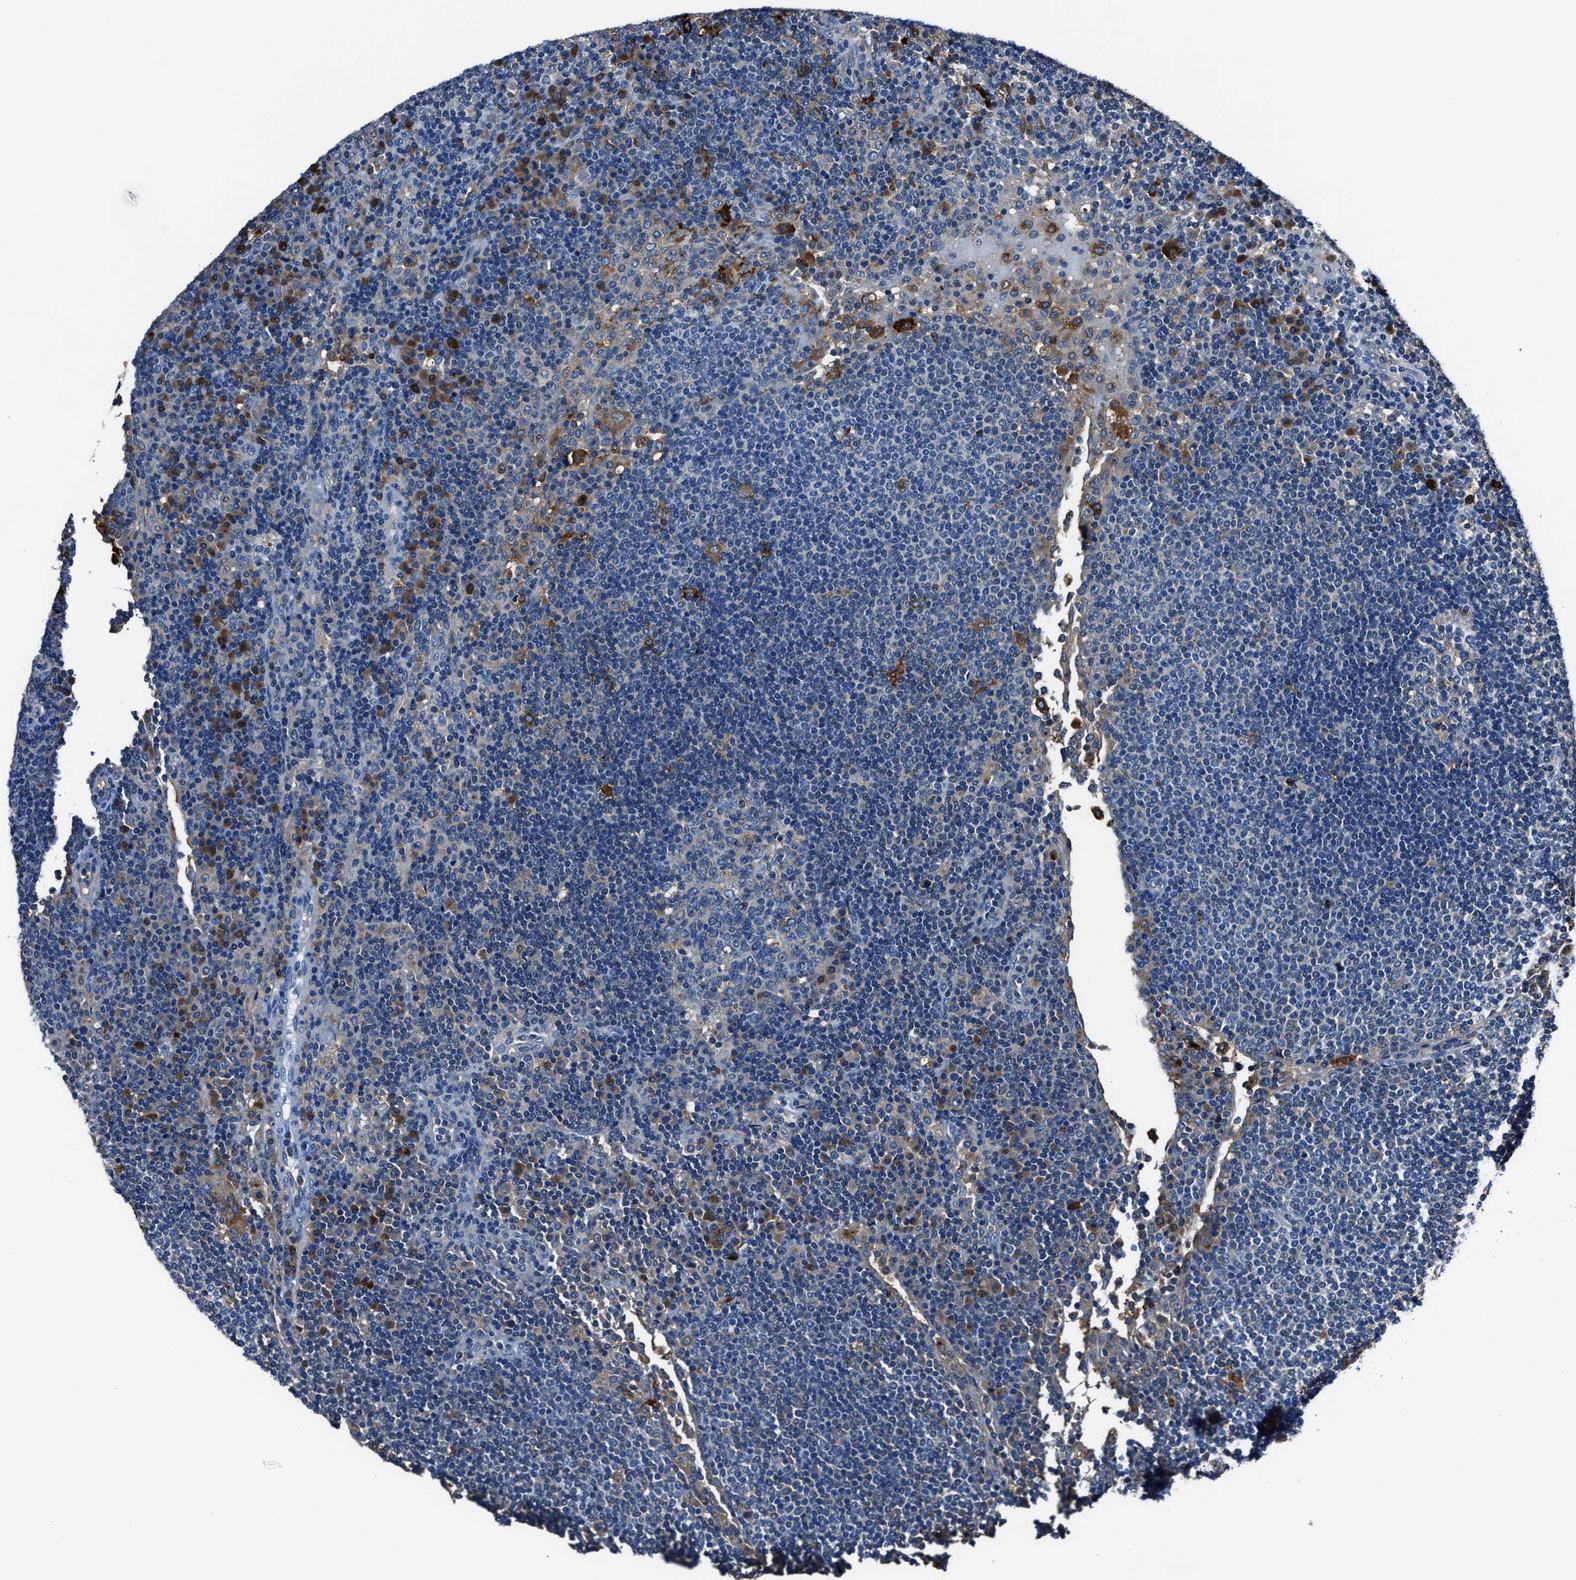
{"staining": {"intensity": "negative", "quantity": "none", "location": "none"}, "tissue": "lymph node", "cell_type": "Germinal center cells", "image_type": "normal", "snomed": [{"axis": "morphology", "description": "Normal tissue, NOS"}, {"axis": "topography", "description": "Lymph node"}], "caption": "There is no significant positivity in germinal center cells of lymph node.", "gene": "FTL", "patient": {"sex": "female", "age": 53}}